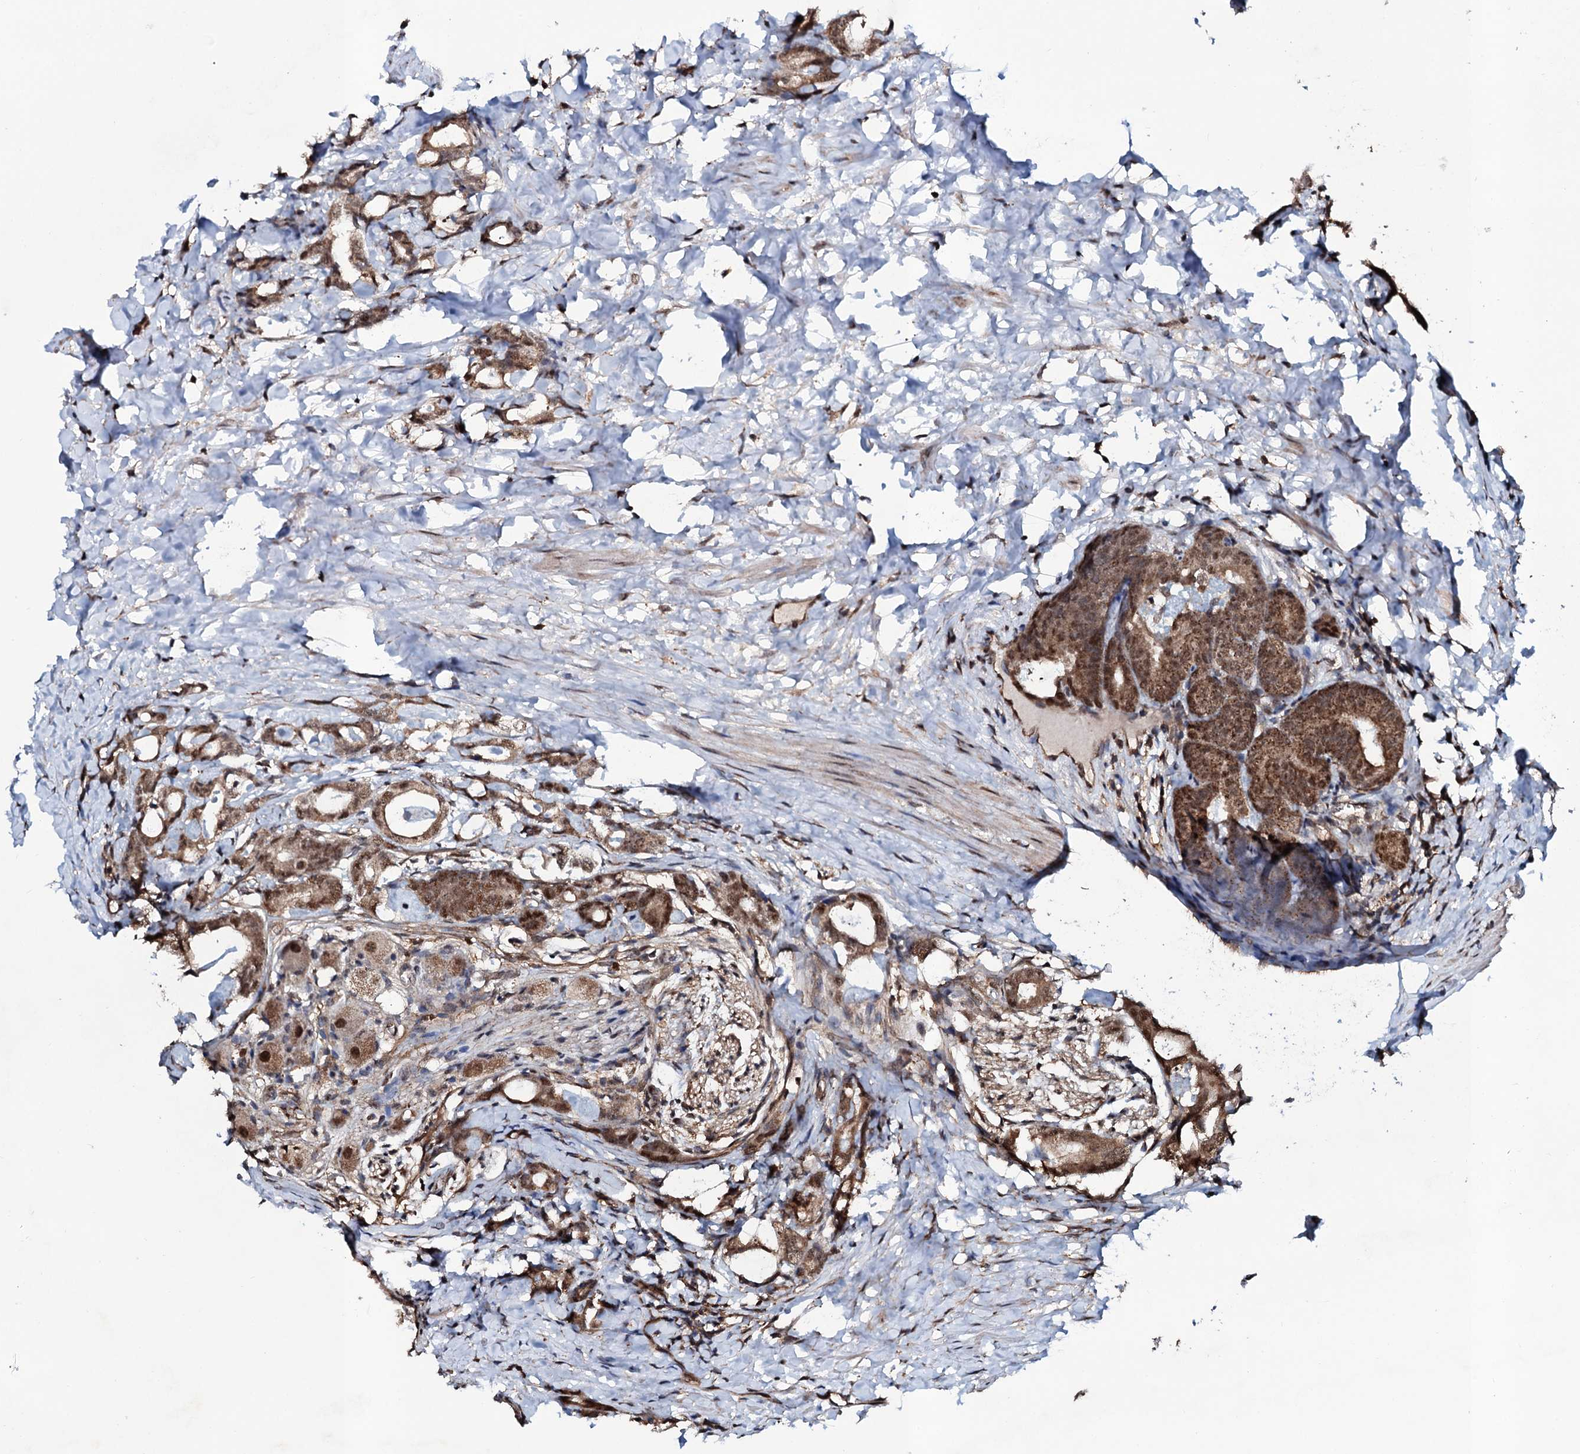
{"staining": {"intensity": "moderate", "quantity": ">75%", "location": "cytoplasmic/membranous,nuclear"}, "tissue": "prostate cancer", "cell_type": "Tumor cells", "image_type": "cancer", "snomed": [{"axis": "morphology", "description": "Adenocarcinoma, Low grade"}, {"axis": "topography", "description": "Prostate"}], "caption": "Prostate adenocarcinoma (low-grade) stained with a protein marker exhibits moderate staining in tumor cells.", "gene": "COG6", "patient": {"sex": "male", "age": 71}}